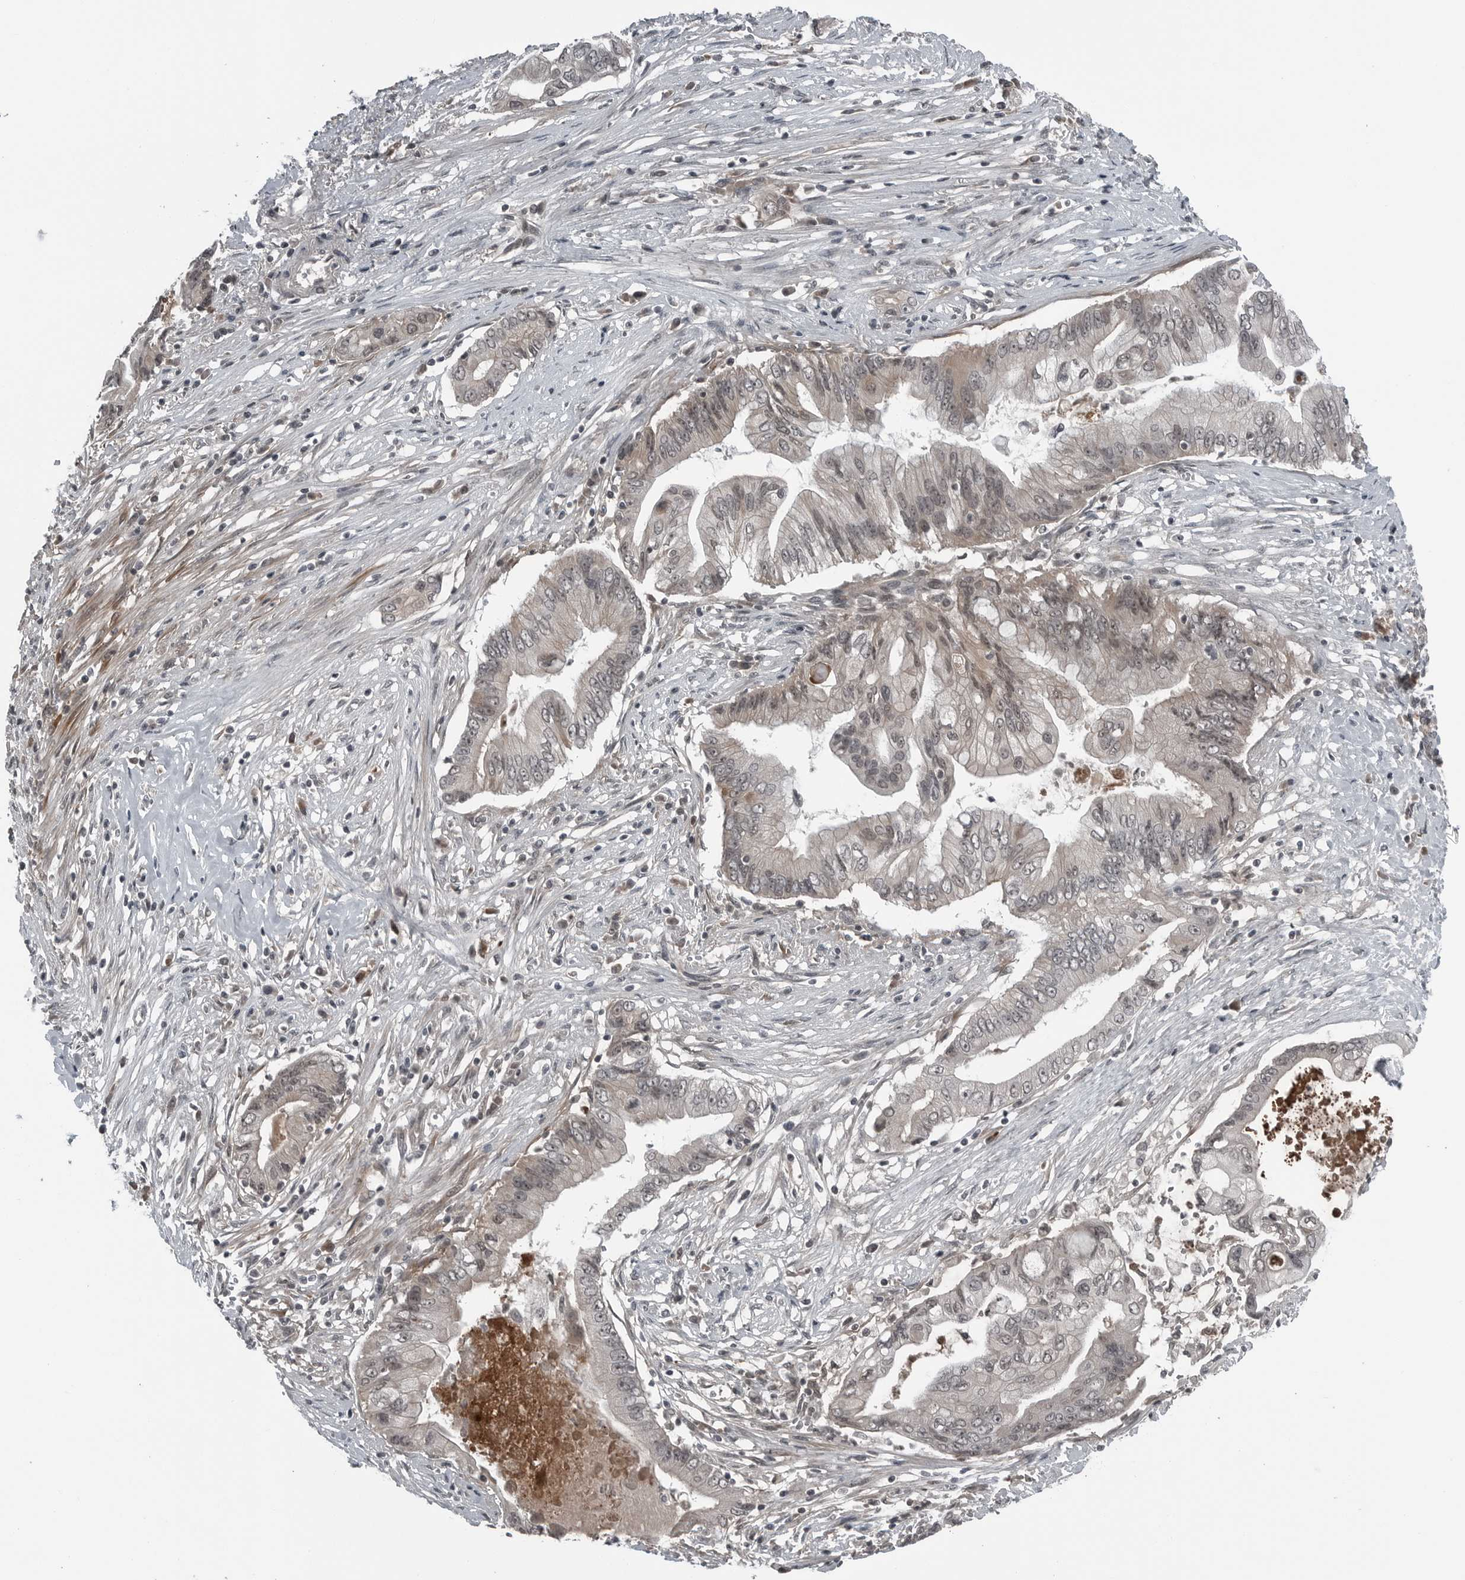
{"staining": {"intensity": "negative", "quantity": "none", "location": "none"}, "tissue": "pancreatic cancer", "cell_type": "Tumor cells", "image_type": "cancer", "snomed": [{"axis": "morphology", "description": "Adenocarcinoma, NOS"}, {"axis": "topography", "description": "Pancreas"}], "caption": "High power microscopy image of an immunohistochemistry (IHC) micrograph of adenocarcinoma (pancreatic), revealing no significant staining in tumor cells.", "gene": "GAK", "patient": {"sex": "male", "age": 78}}